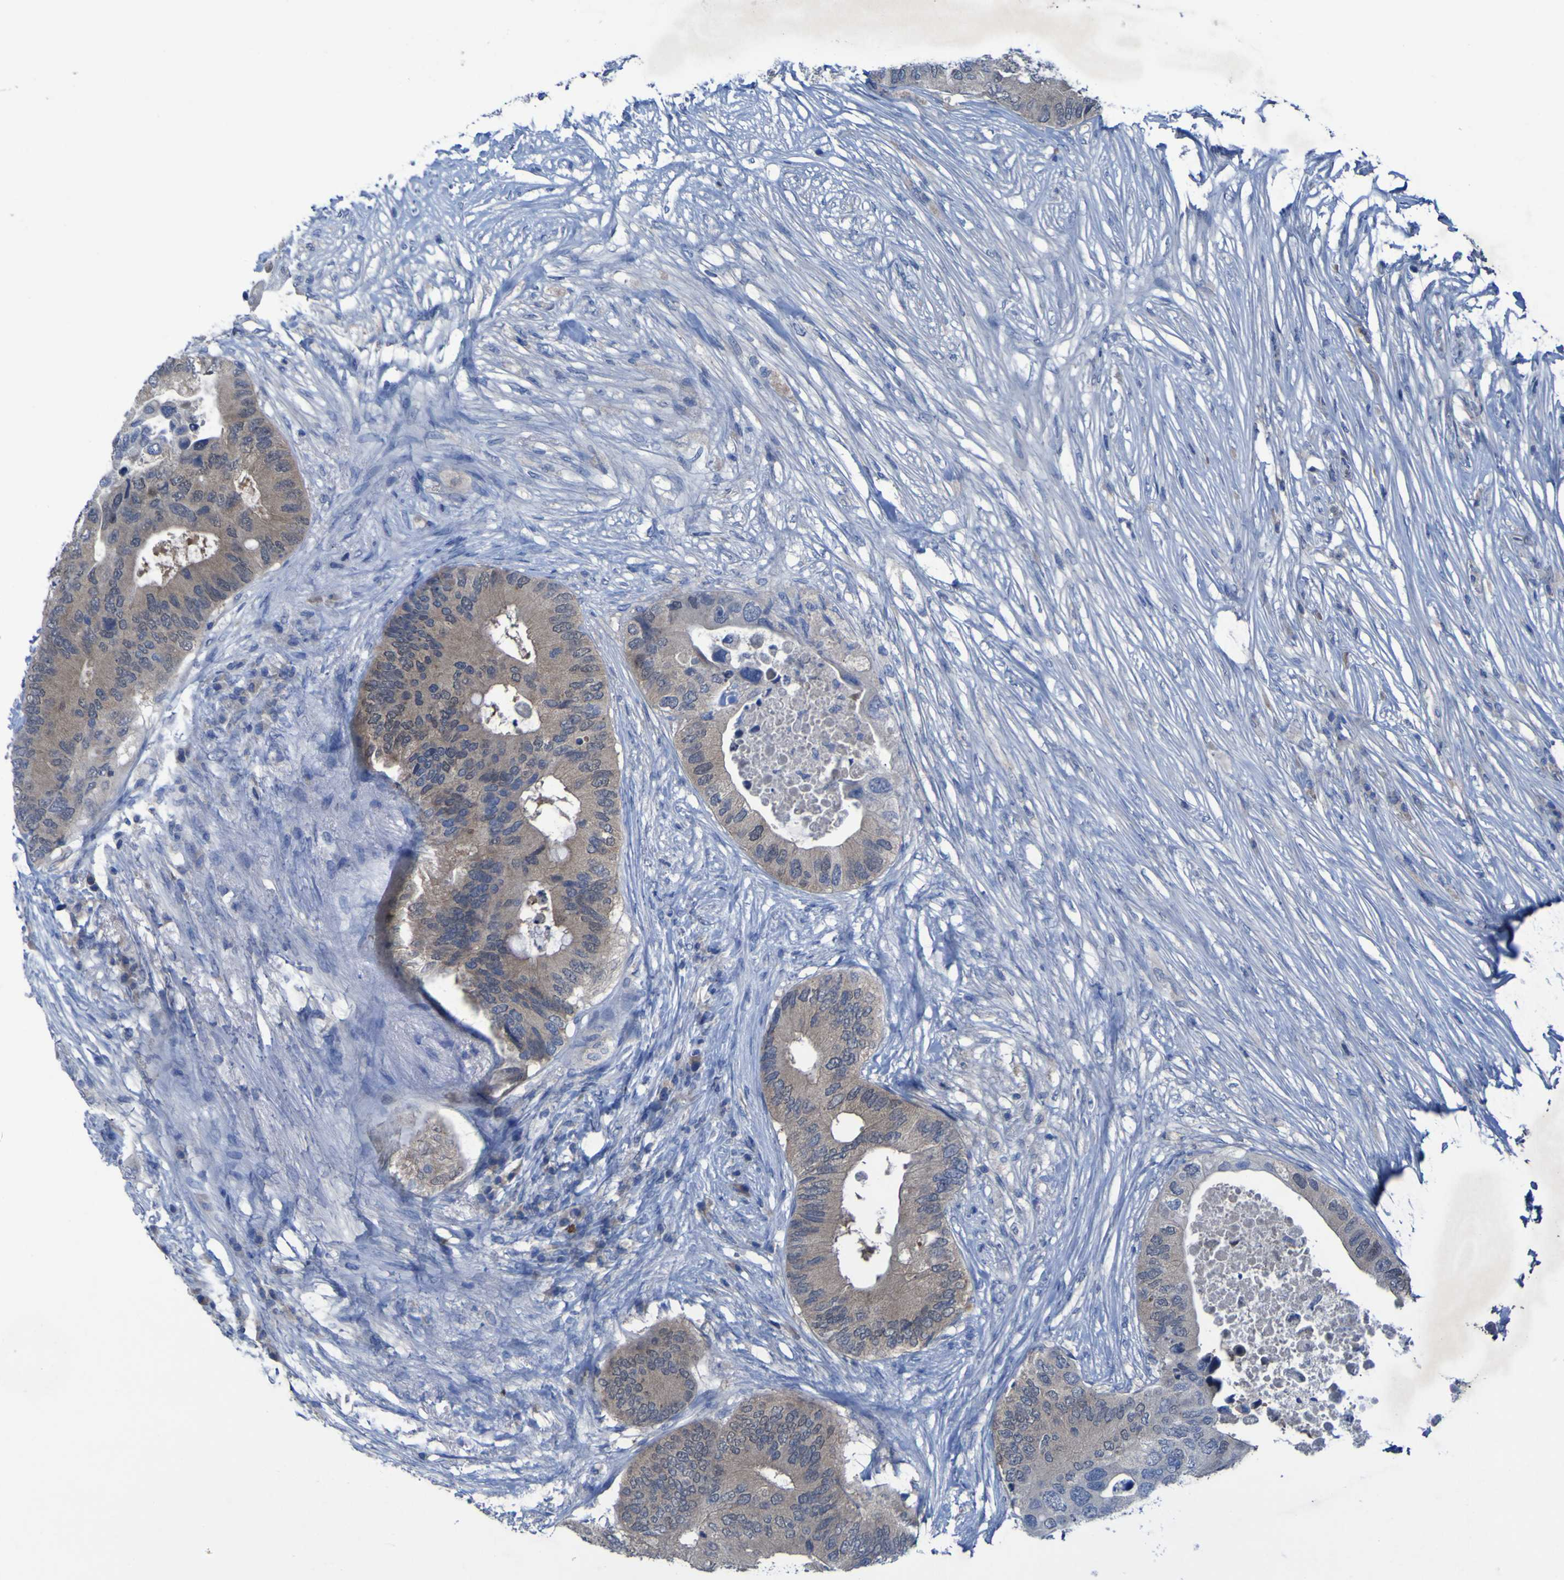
{"staining": {"intensity": "negative", "quantity": "none", "location": "none"}, "tissue": "colorectal cancer", "cell_type": "Tumor cells", "image_type": "cancer", "snomed": [{"axis": "morphology", "description": "Adenocarcinoma, NOS"}, {"axis": "topography", "description": "Colon"}], "caption": "Immunohistochemistry micrograph of human colorectal adenocarcinoma stained for a protein (brown), which demonstrates no staining in tumor cells. (DAB (3,3'-diaminobenzidine) immunohistochemistry (IHC) visualized using brightfield microscopy, high magnification).", "gene": "SGK2", "patient": {"sex": "male", "age": 71}}